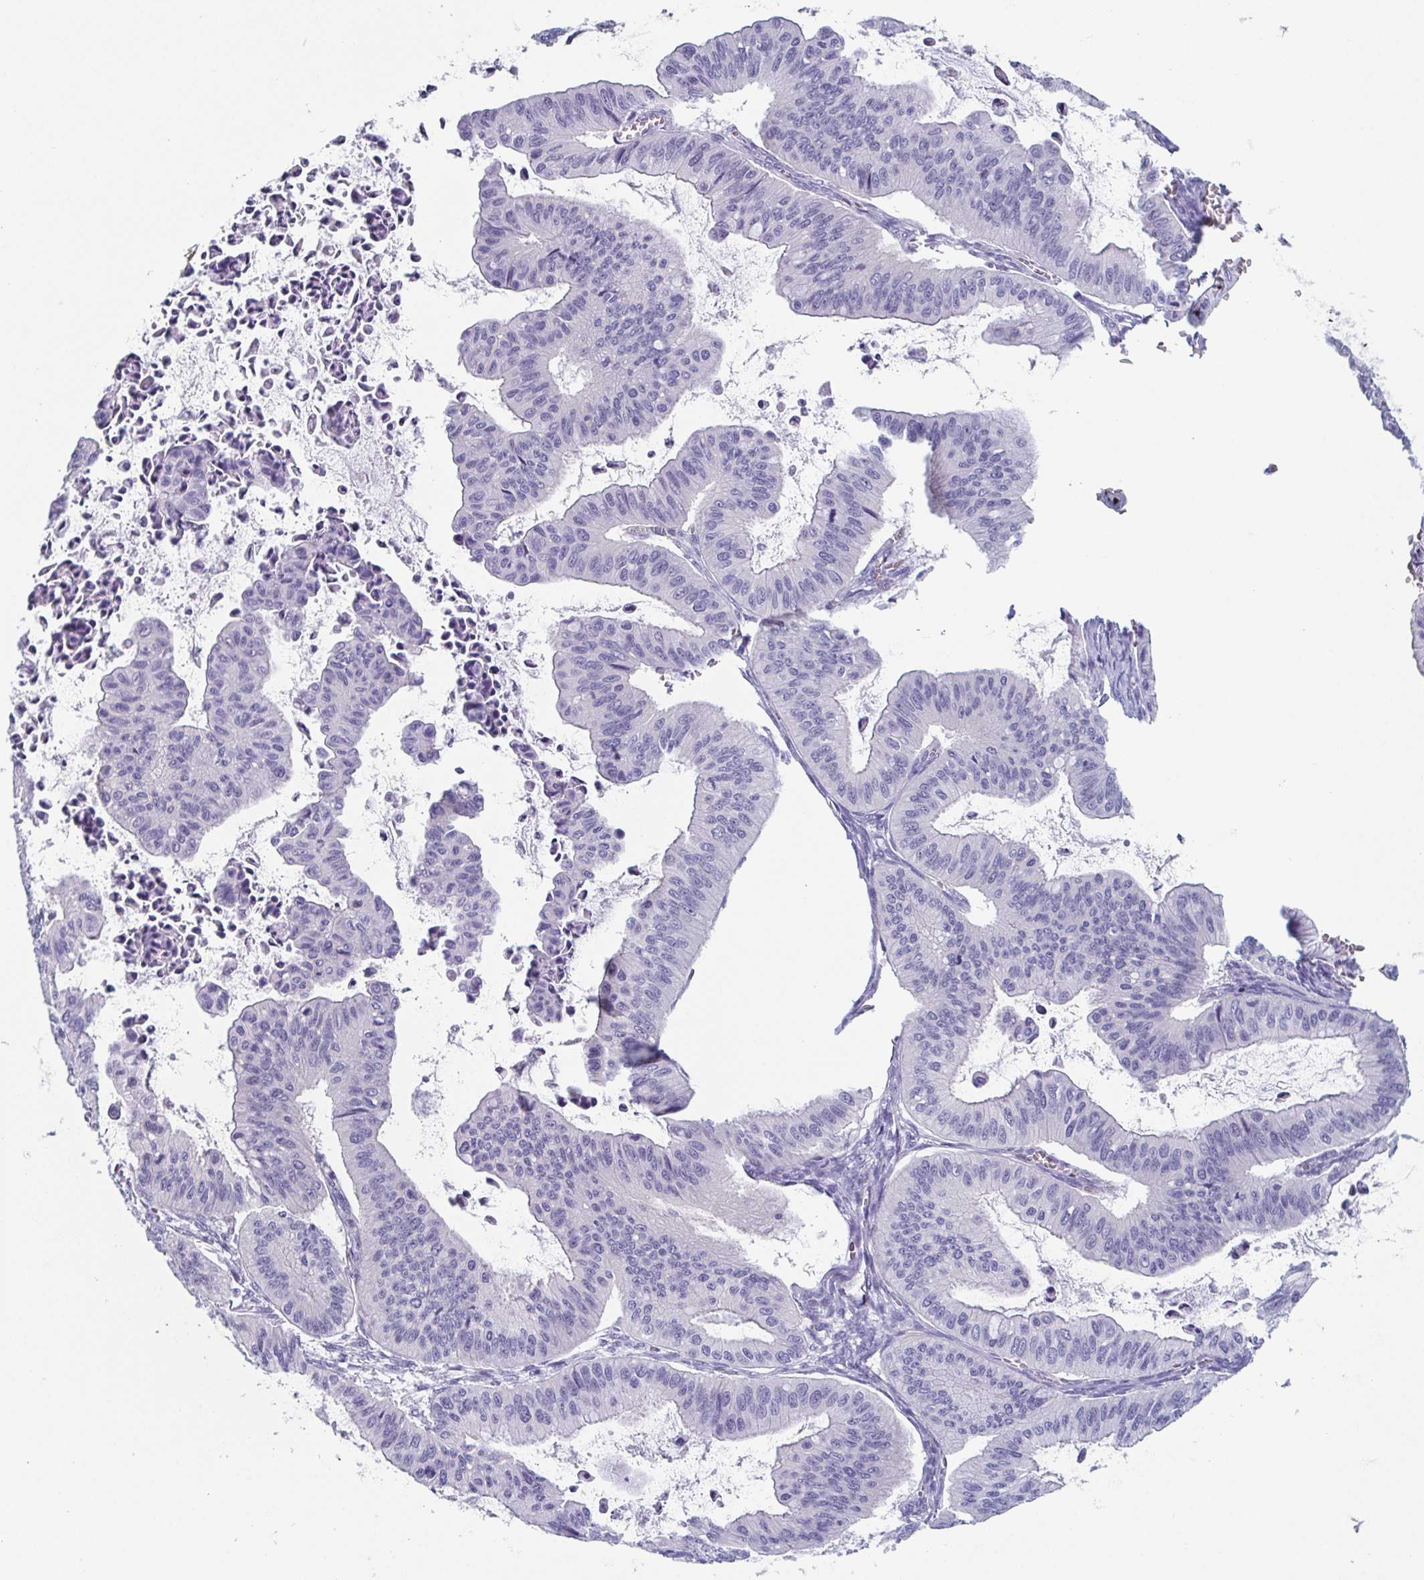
{"staining": {"intensity": "negative", "quantity": "none", "location": "none"}, "tissue": "ovarian cancer", "cell_type": "Tumor cells", "image_type": "cancer", "snomed": [{"axis": "morphology", "description": "Cystadenocarcinoma, mucinous, NOS"}, {"axis": "topography", "description": "Ovary"}], "caption": "DAB (3,3'-diaminobenzidine) immunohistochemical staining of mucinous cystadenocarcinoma (ovarian) displays no significant staining in tumor cells. (IHC, brightfield microscopy, high magnification).", "gene": "LYRM2", "patient": {"sex": "female", "age": 72}}